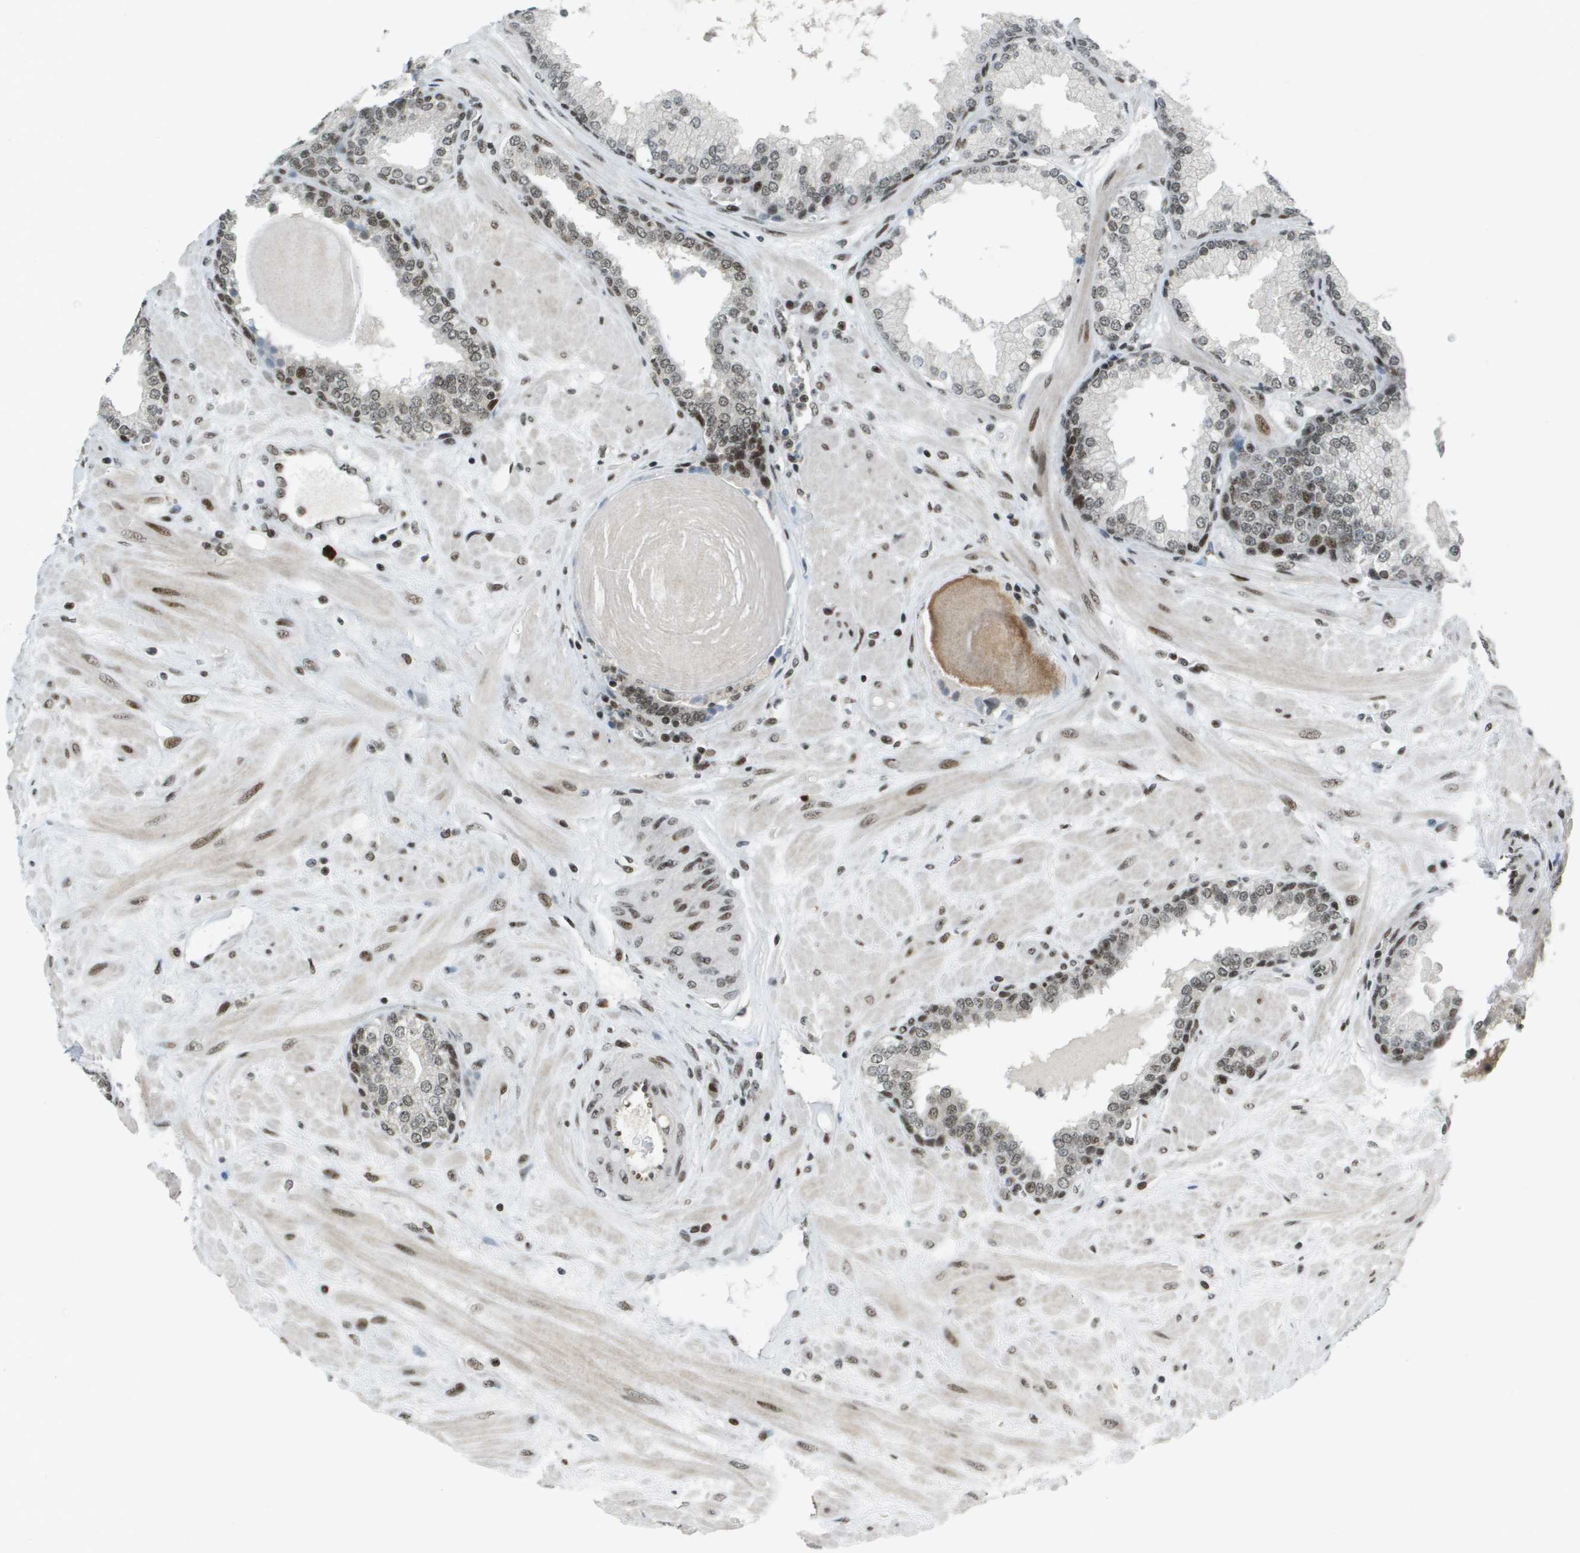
{"staining": {"intensity": "moderate", "quantity": "<25%", "location": "nuclear"}, "tissue": "prostate", "cell_type": "Glandular cells", "image_type": "normal", "snomed": [{"axis": "morphology", "description": "Normal tissue, NOS"}, {"axis": "topography", "description": "Prostate"}], "caption": "A histopathology image of prostate stained for a protein exhibits moderate nuclear brown staining in glandular cells.", "gene": "IRF7", "patient": {"sex": "male", "age": 51}}